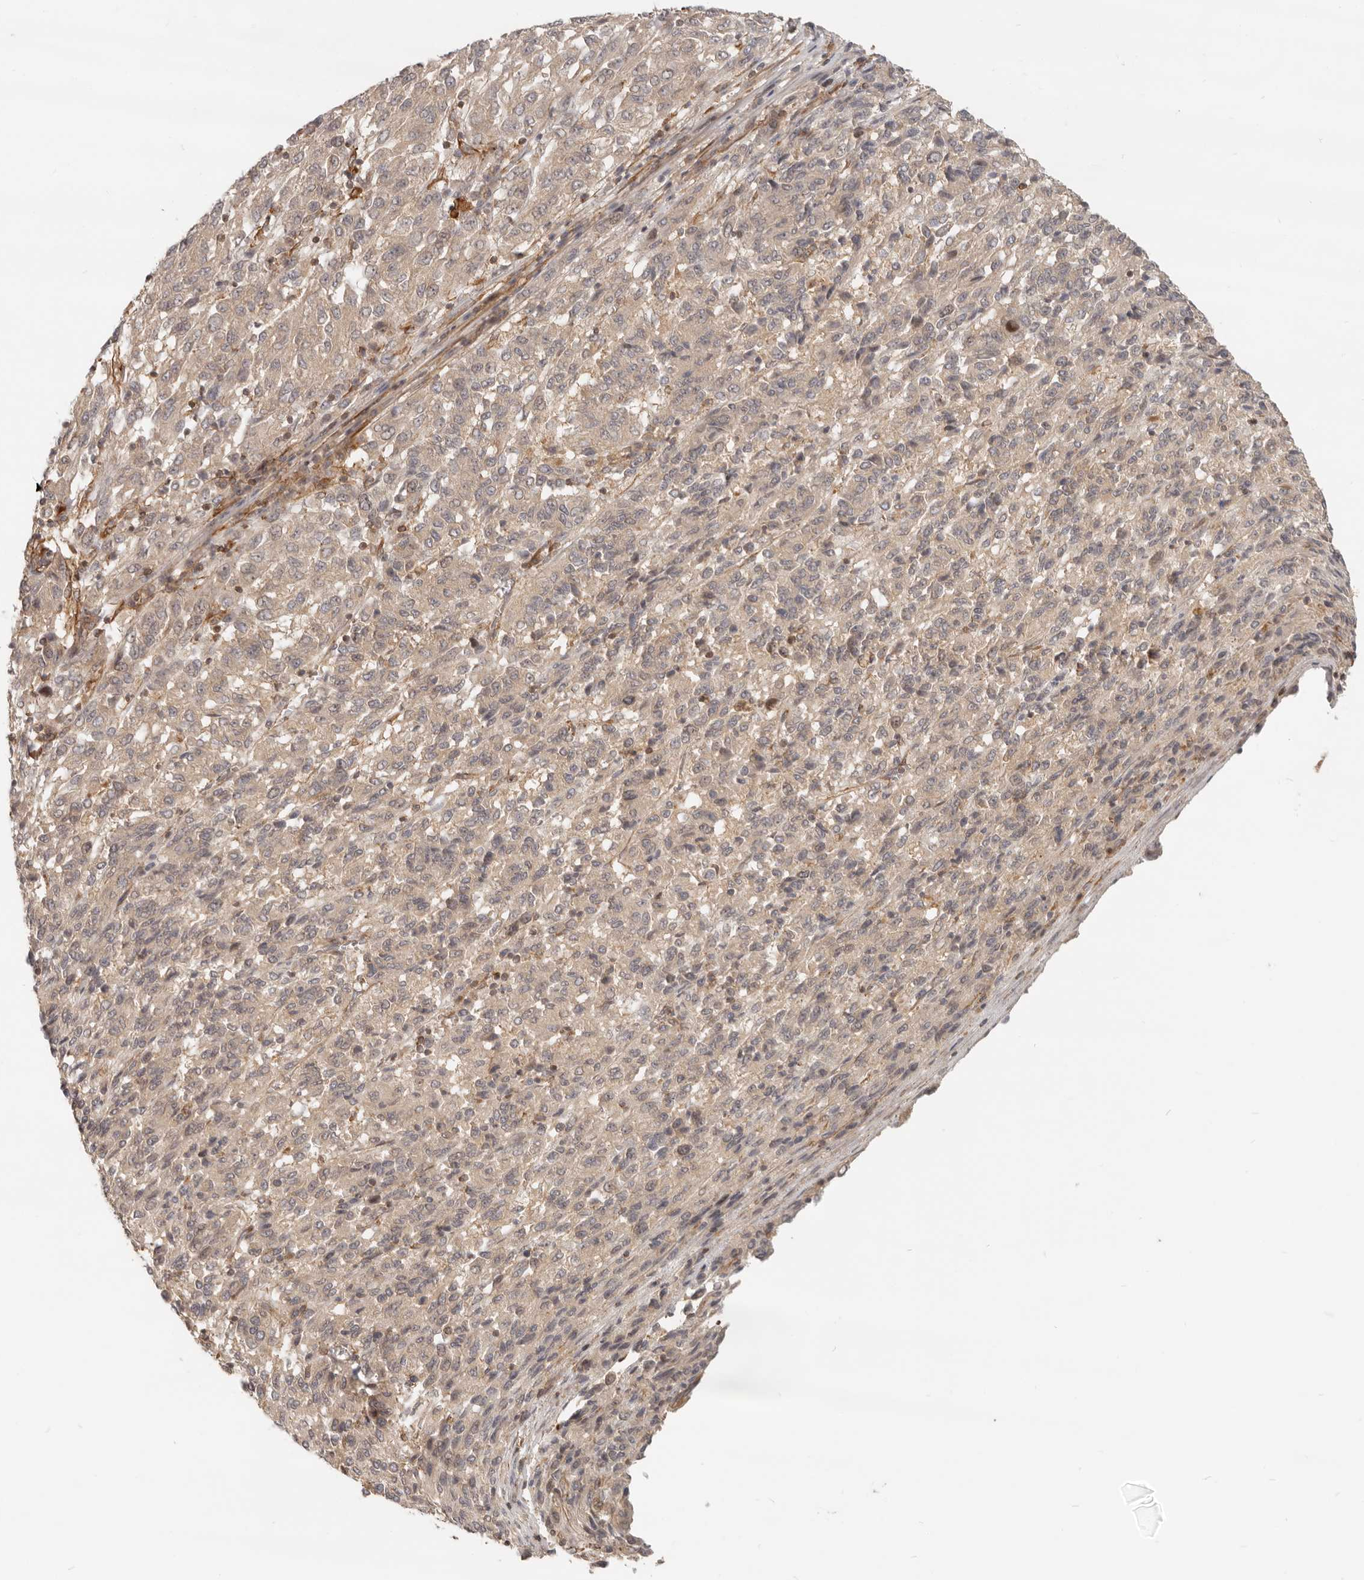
{"staining": {"intensity": "weak", "quantity": "<25%", "location": "cytoplasmic/membranous"}, "tissue": "melanoma", "cell_type": "Tumor cells", "image_type": "cancer", "snomed": [{"axis": "morphology", "description": "Malignant melanoma, Metastatic site"}, {"axis": "topography", "description": "Lung"}], "caption": "This is a image of IHC staining of melanoma, which shows no positivity in tumor cells.", "gene": "UFSP1", "patient": {"sex": "male", "age": 64}}